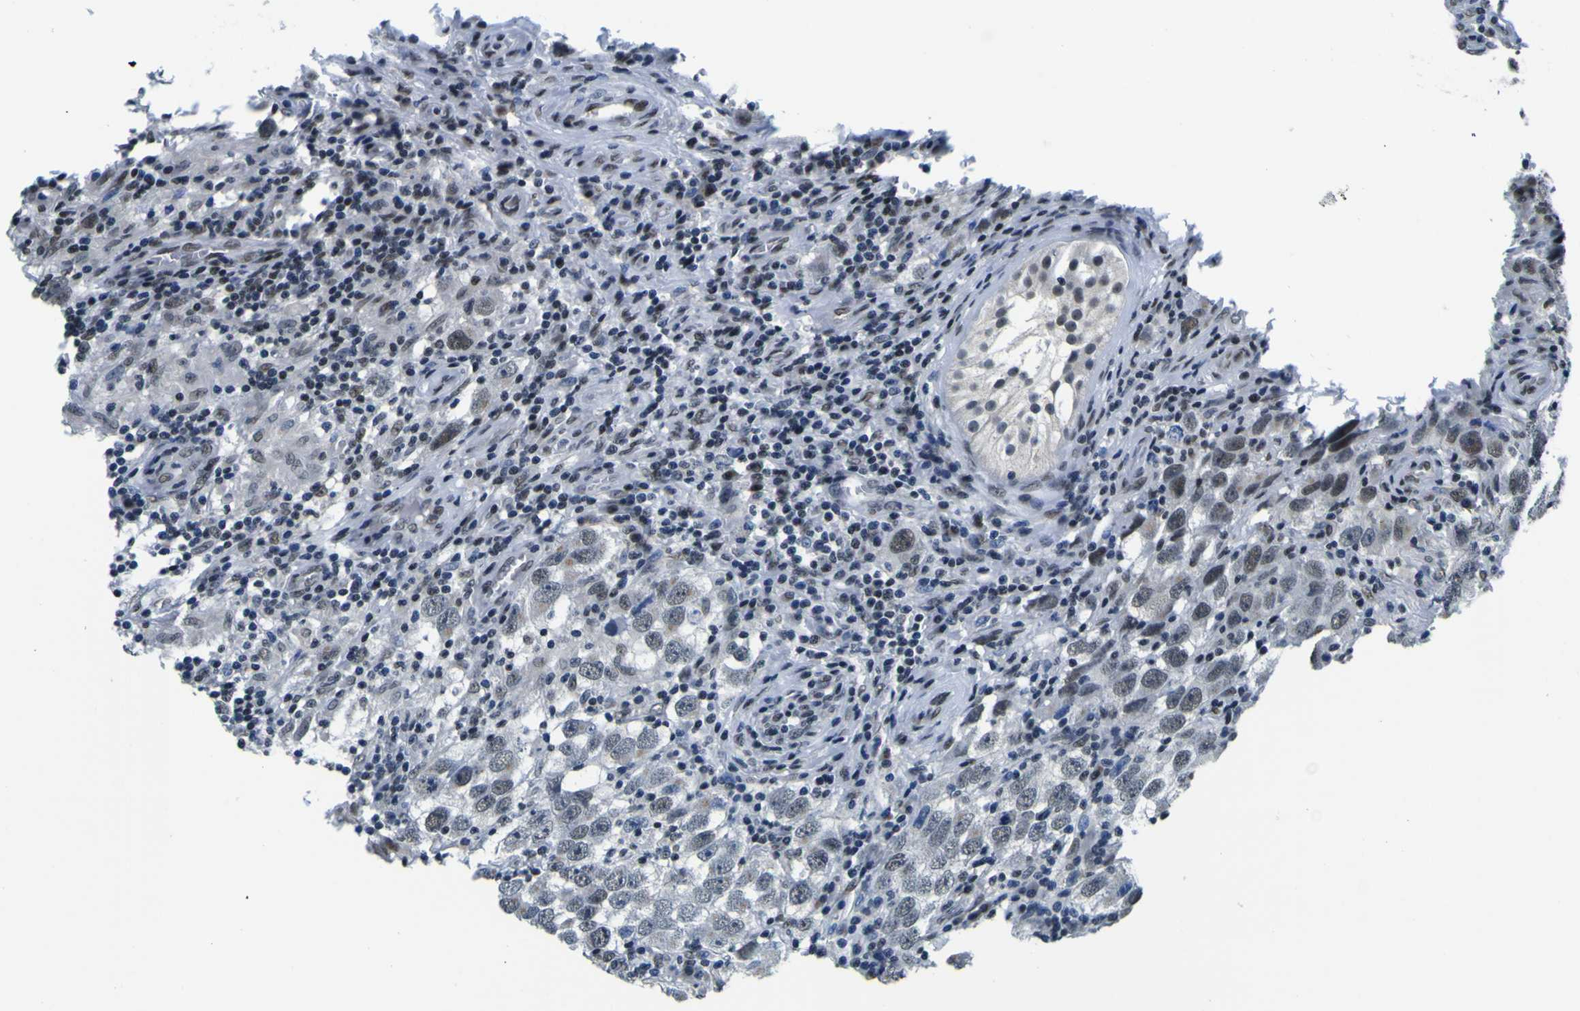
{"staining": {"intensity": "weak", "quantity": "<25%", "location": "nuclear"}, "tissue": "testis cancer", "cell_type": "Tumor cells", "image_type": "cancer", "snomed": [{"axis": "morphology", "description": "Carcinoma, Embryonal, NOS"}, {"axis": "topography", "description": "Testis"}], "caption": "Photomicrograph shows no significant protein expression in tumor cells of embryonal carcinoma (testis).", "gene": "SP1", "patient": {"sex": "male", "age": 21}}